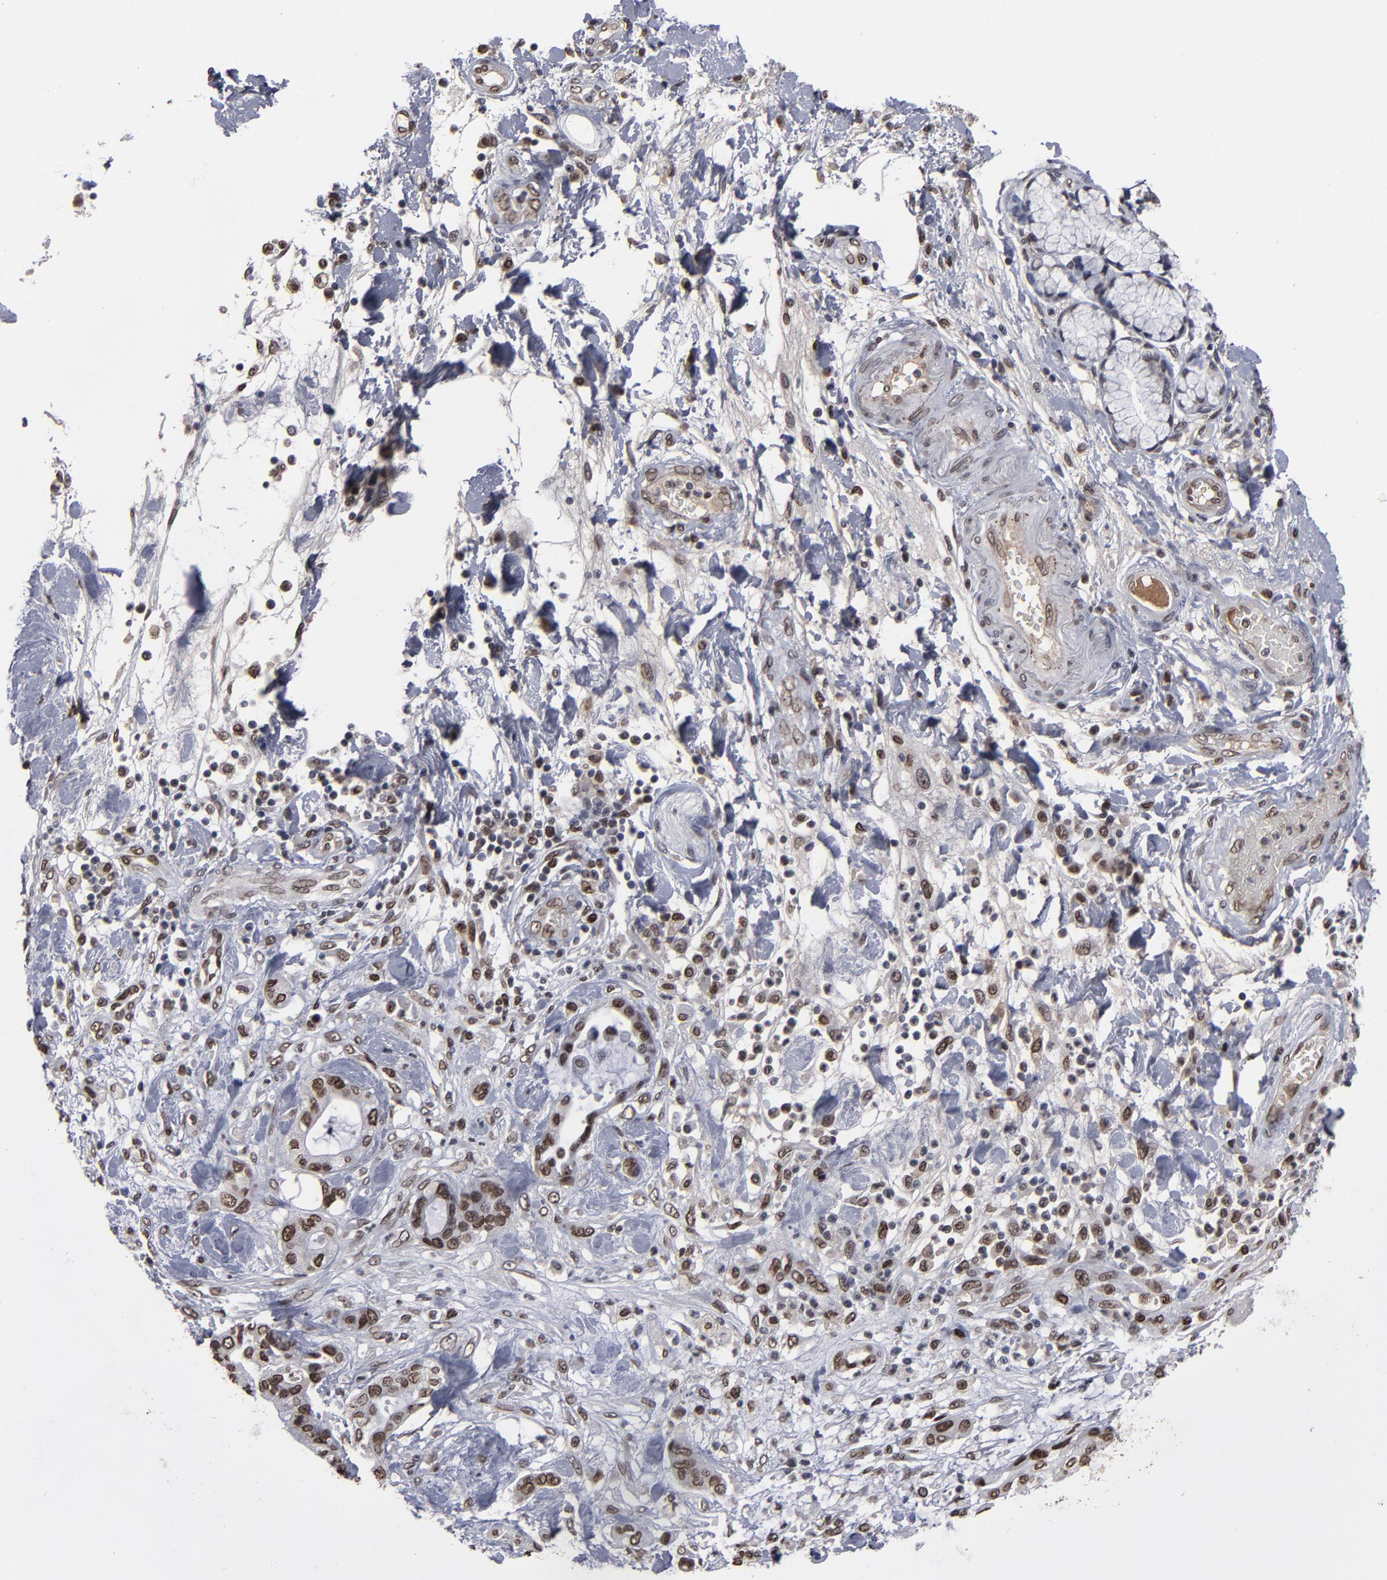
{"staining": {"intensity": "moderate", "quantity": "25%-75%", "location": "nuclear"}, "tissue": "pancreatic cancer", "cell_type": "Tumor cells", "image_type": "cancer", "snomed": [{"axis": "morphology", "description": "Adenocarcinoma, NOS"}, {"axis": "morphology", "description": "Adenocarcinoma, metastatic, NOS"}, {"axis": "topography", "description": "Lymph node"}, {"axis": "topography", "description": "Pancreas"}, {"axis": "topography", "description": "Duodenum"}], "caption": "The photomicrograph reveals staining of pancreatic adenocarcinoma, revealing moderate nuclear protein positivity (brown color) within tumor cells.", "gene": "BAZ1A", "patient": {"sex": "female", "age": 64}}